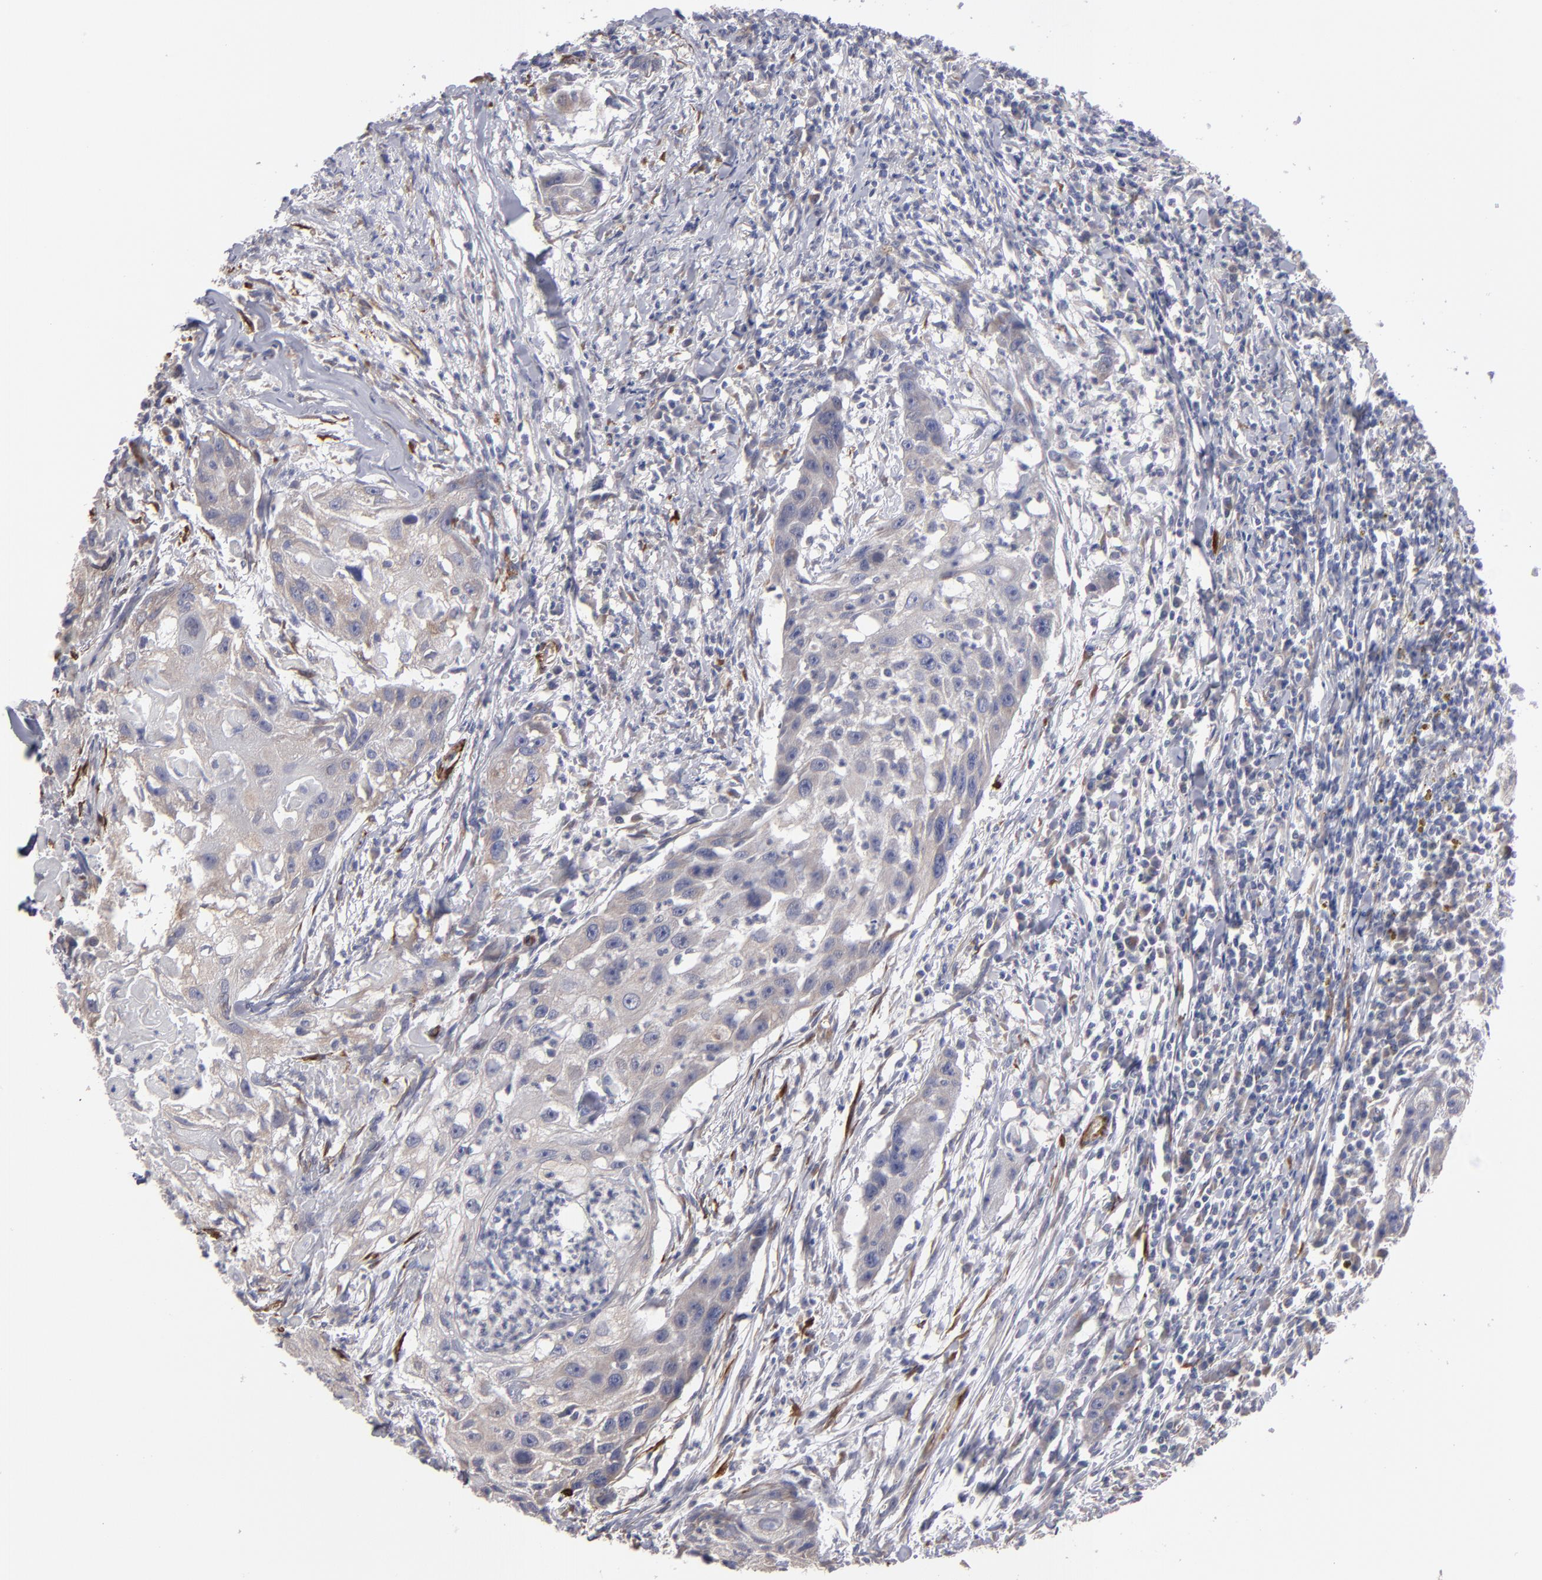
{"staining": {"intensity": "weak", "quantity": "25%-75%", "location": "cytoplasmic/membranous"}, "tissue": "head and neck cancer", "cell_type": "Tumor cells", "image_type": "cancer", "snomed": [{"axis": "morphology", "description": "Squamous cell carcinoma, NOS"}, {"axis": "topography", "description": "Head-Neck"}], "caption": "Immunohistochemistry image of human squamous cell carcinoma (head and neck) stained for a protein (brown), which demonstrates low levels of weak cytoplasmic/membranous positivity in approximately 25%-75% of tumor cells.", "gene": "SLMAP", "patient": {"sex": "male", "age": 64}}